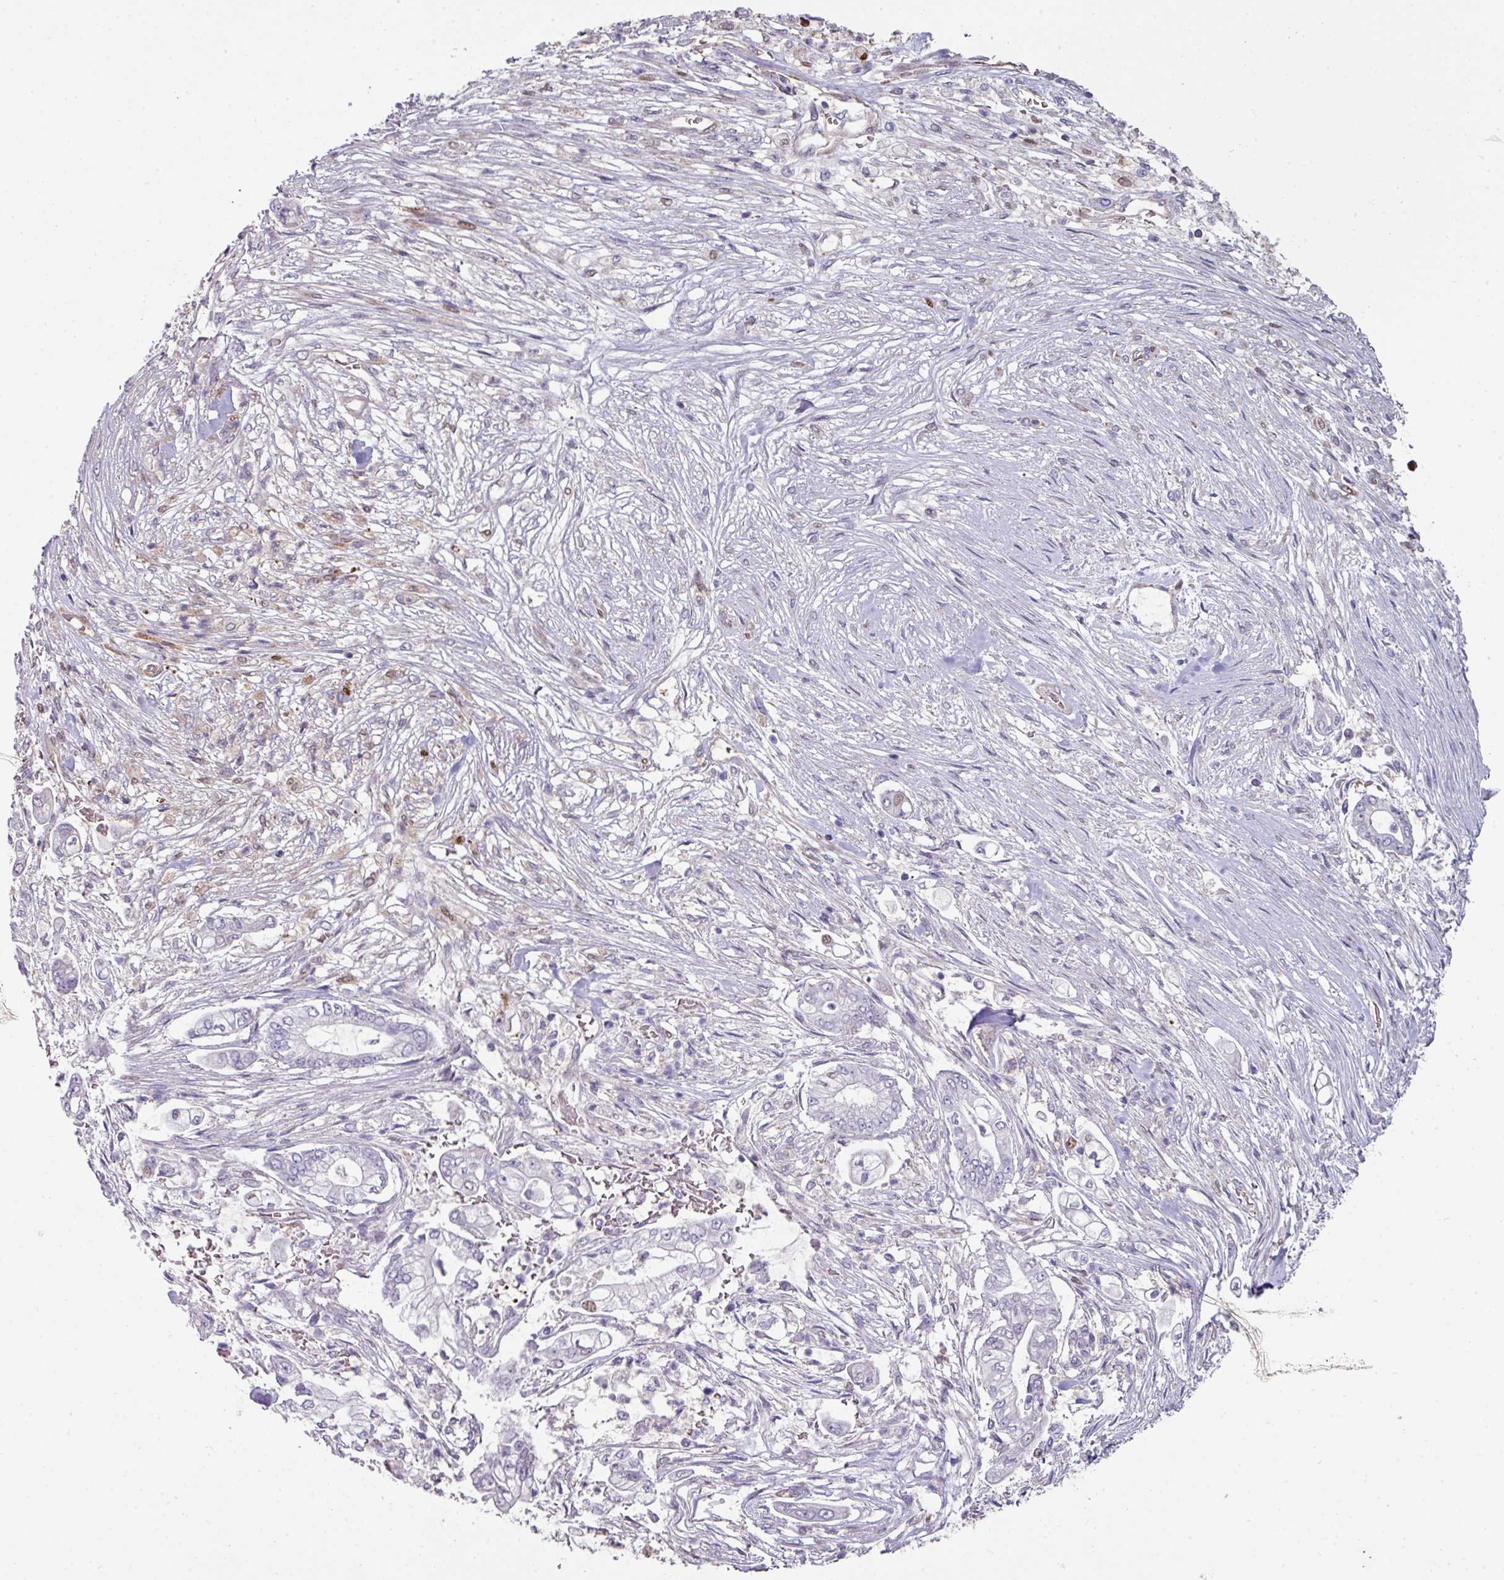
{"staining": {"intensity": "negative", "quantity": "none", "location": "none"}, "tissue": "pancreatic cancer", "cell_type": "Tumor cells", "image_type": "cancer", "snomed": [{"axis": "morphology", "description": "Adenocarcinoma, NOS"}, {"axis": "topography", "description": "Pancreas"}], "caption": "IHC of pancreatic cancer shows no positivity in tumor cells.", "gene": "ANO9", "patient": {"sex": "female", "age": 69}}